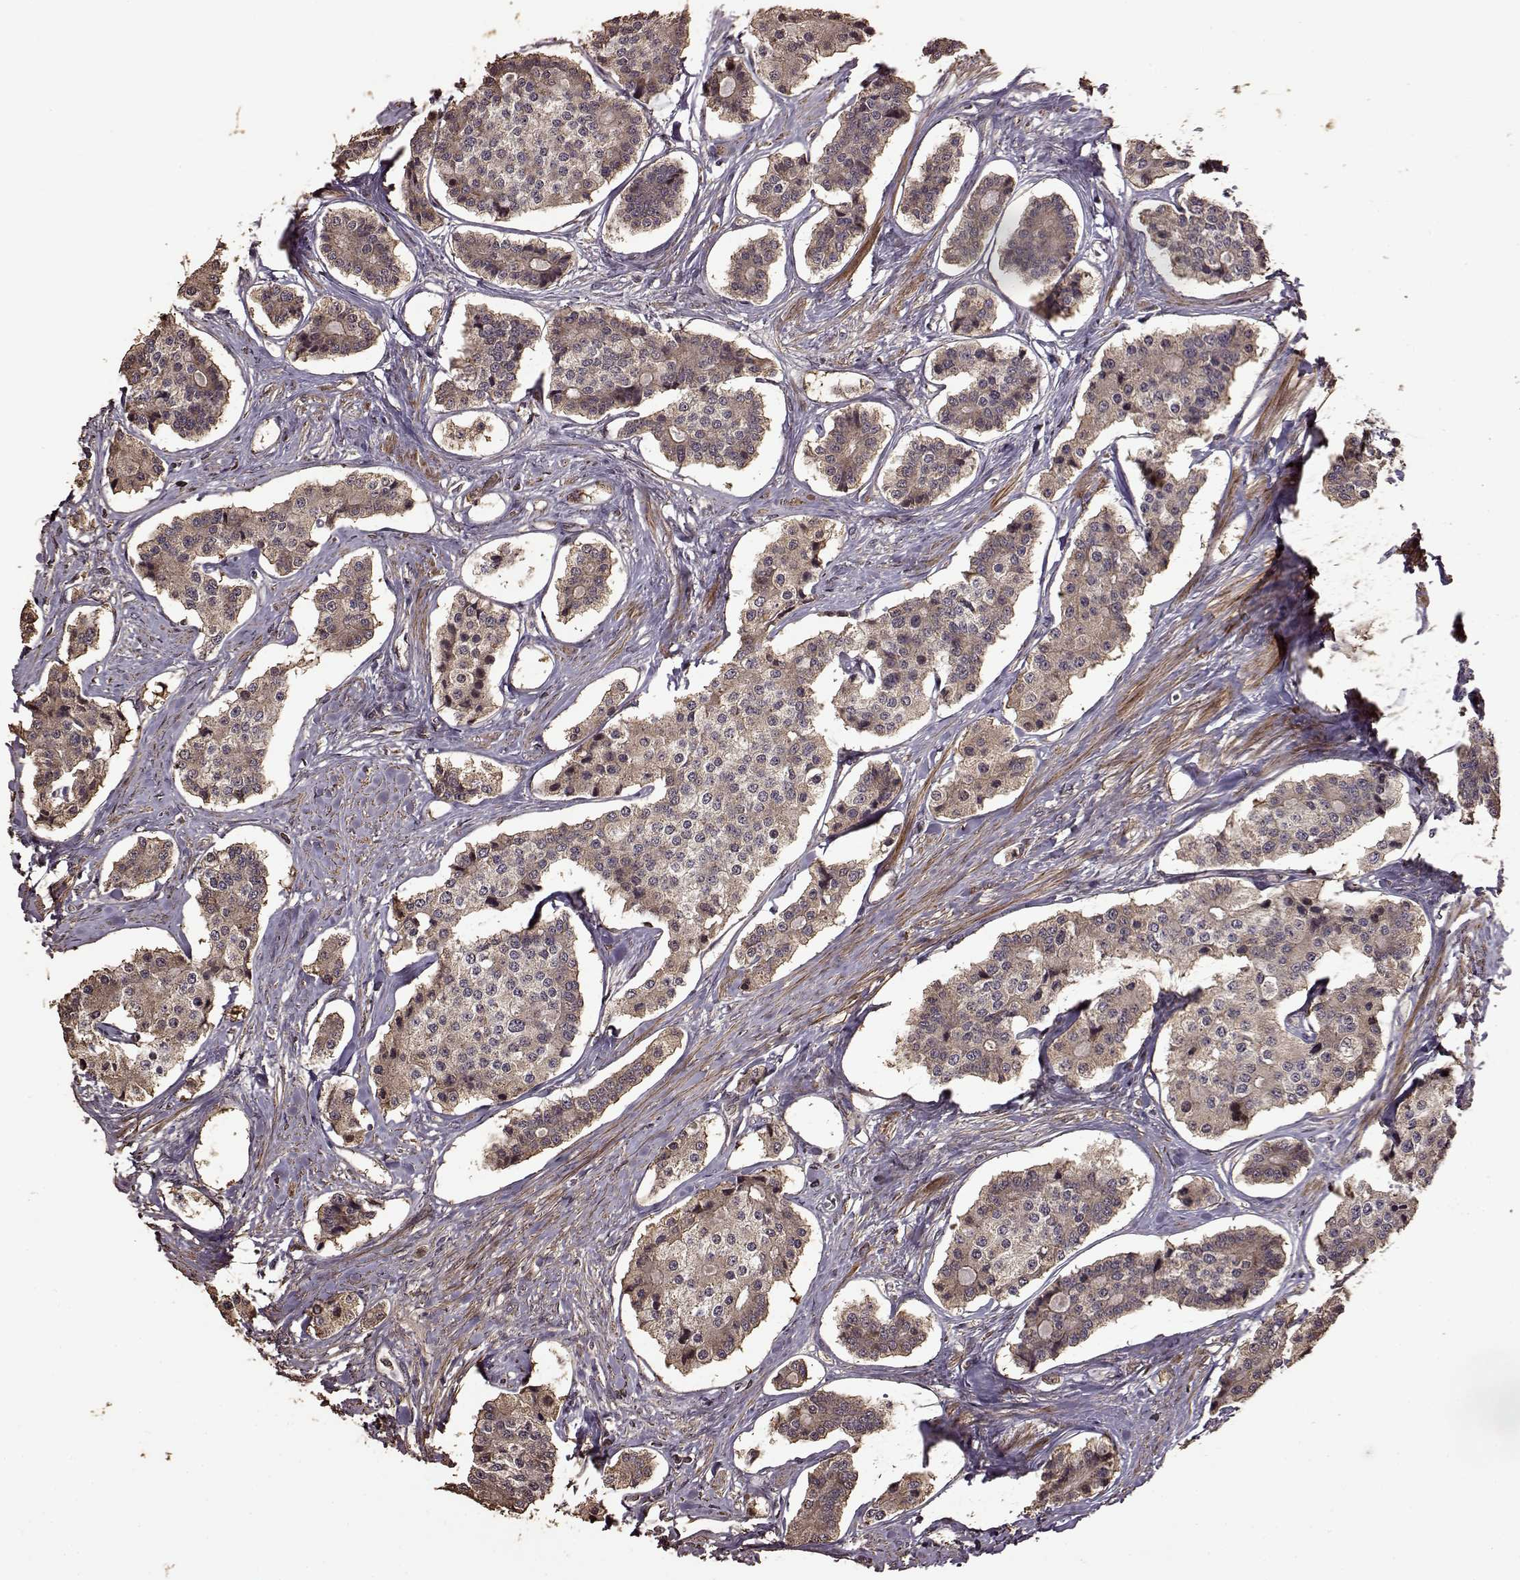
{"staining": {"intensity": "weak", "quantity": "<25%", "location": "cytoplasmic/membranous"}, "tissue": "carcinoid", "cell_type": "Tumor cells", "image_type": "cancer", "snomed": [{"axis": "morphology", "description": "Carcinoid, malignant, NOS"}, {"axis": "topography", "description": "Small intestine"}], "caption": "The immunohistochemistry histopathology image has no significant expression in tumor cells of carcinoid tissue.", "gene": "FBXW11", "patient": {"sex": "female", "age": 65}}